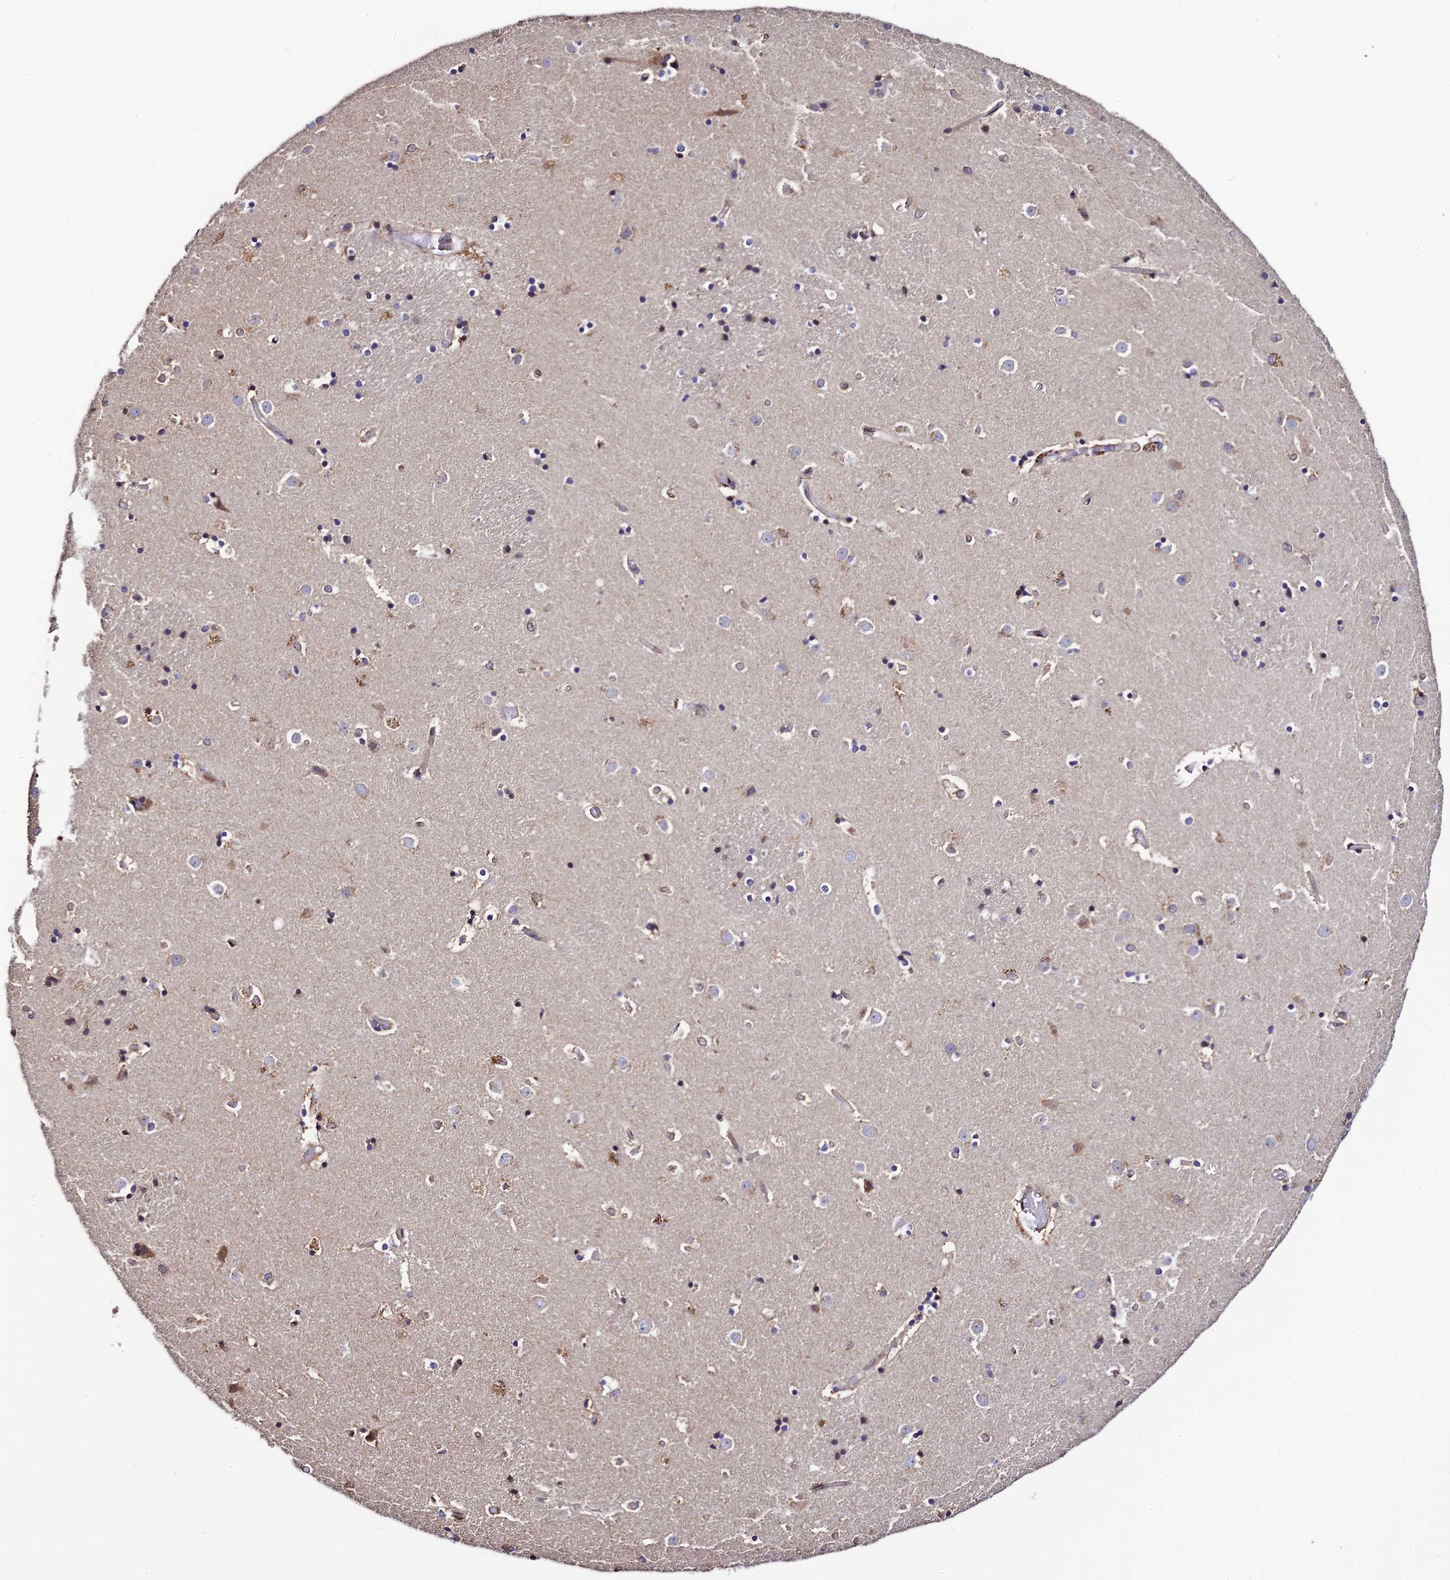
{"staining": {"intensity": "negative", "quantity": "none", "location": "none"}, "tissue": "caudate", "cell_type": "Glial cells", "image_type": "normal", "snomed": [{"axis": "morphology", "description": "Normal tissue, NOS"}, {"axis": "topography", "description": "Lateral ventricle wall"}], "caption": "The immunohistochemistry image has no significant staining in glial cells of caudate.", "gene": "P3H3", "patient": {"sex": "female", "age": 52}}